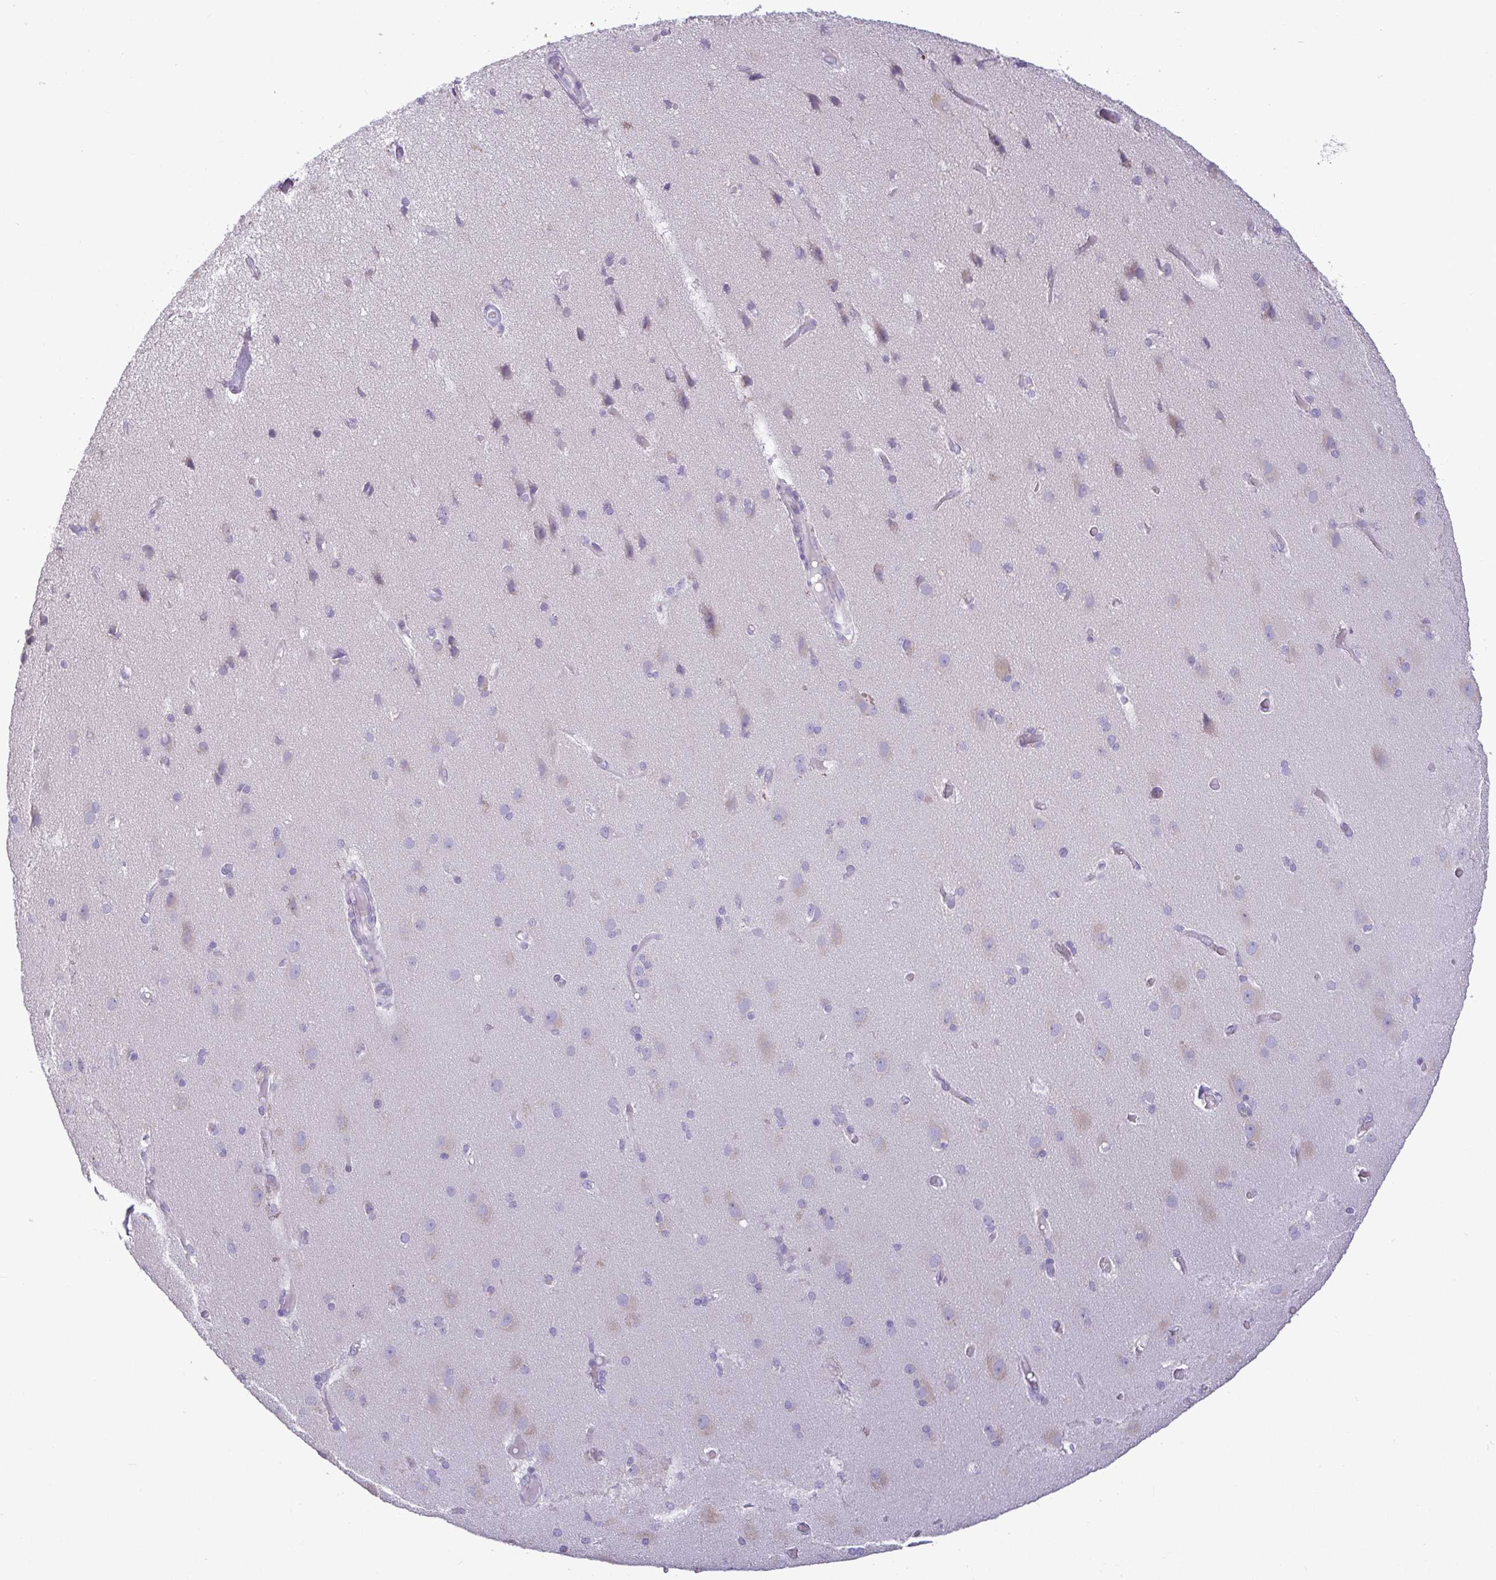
{"staining": {"intensity": "negative", "quantity": "none", "location": "none"}, "tissue": "cerebral cortex", "cell_type": "Endothelial cells", "image_type": "normal", "snomed": [{"axis": "morphology", "description": "Normal tissue, NOS"}, {"axis": "morphology", "description": "Glioma, malignant, High grade"}, {"axis": "topography", "description": "Cerebral cortex"}], "caption": "A high-resolution histopathology image shows IHC staining of normal cerebral cortex, which displays no significant expression in endothelial cells.", "gene": "C4orf33", "patient": {"sex": "male", "age": 71}}